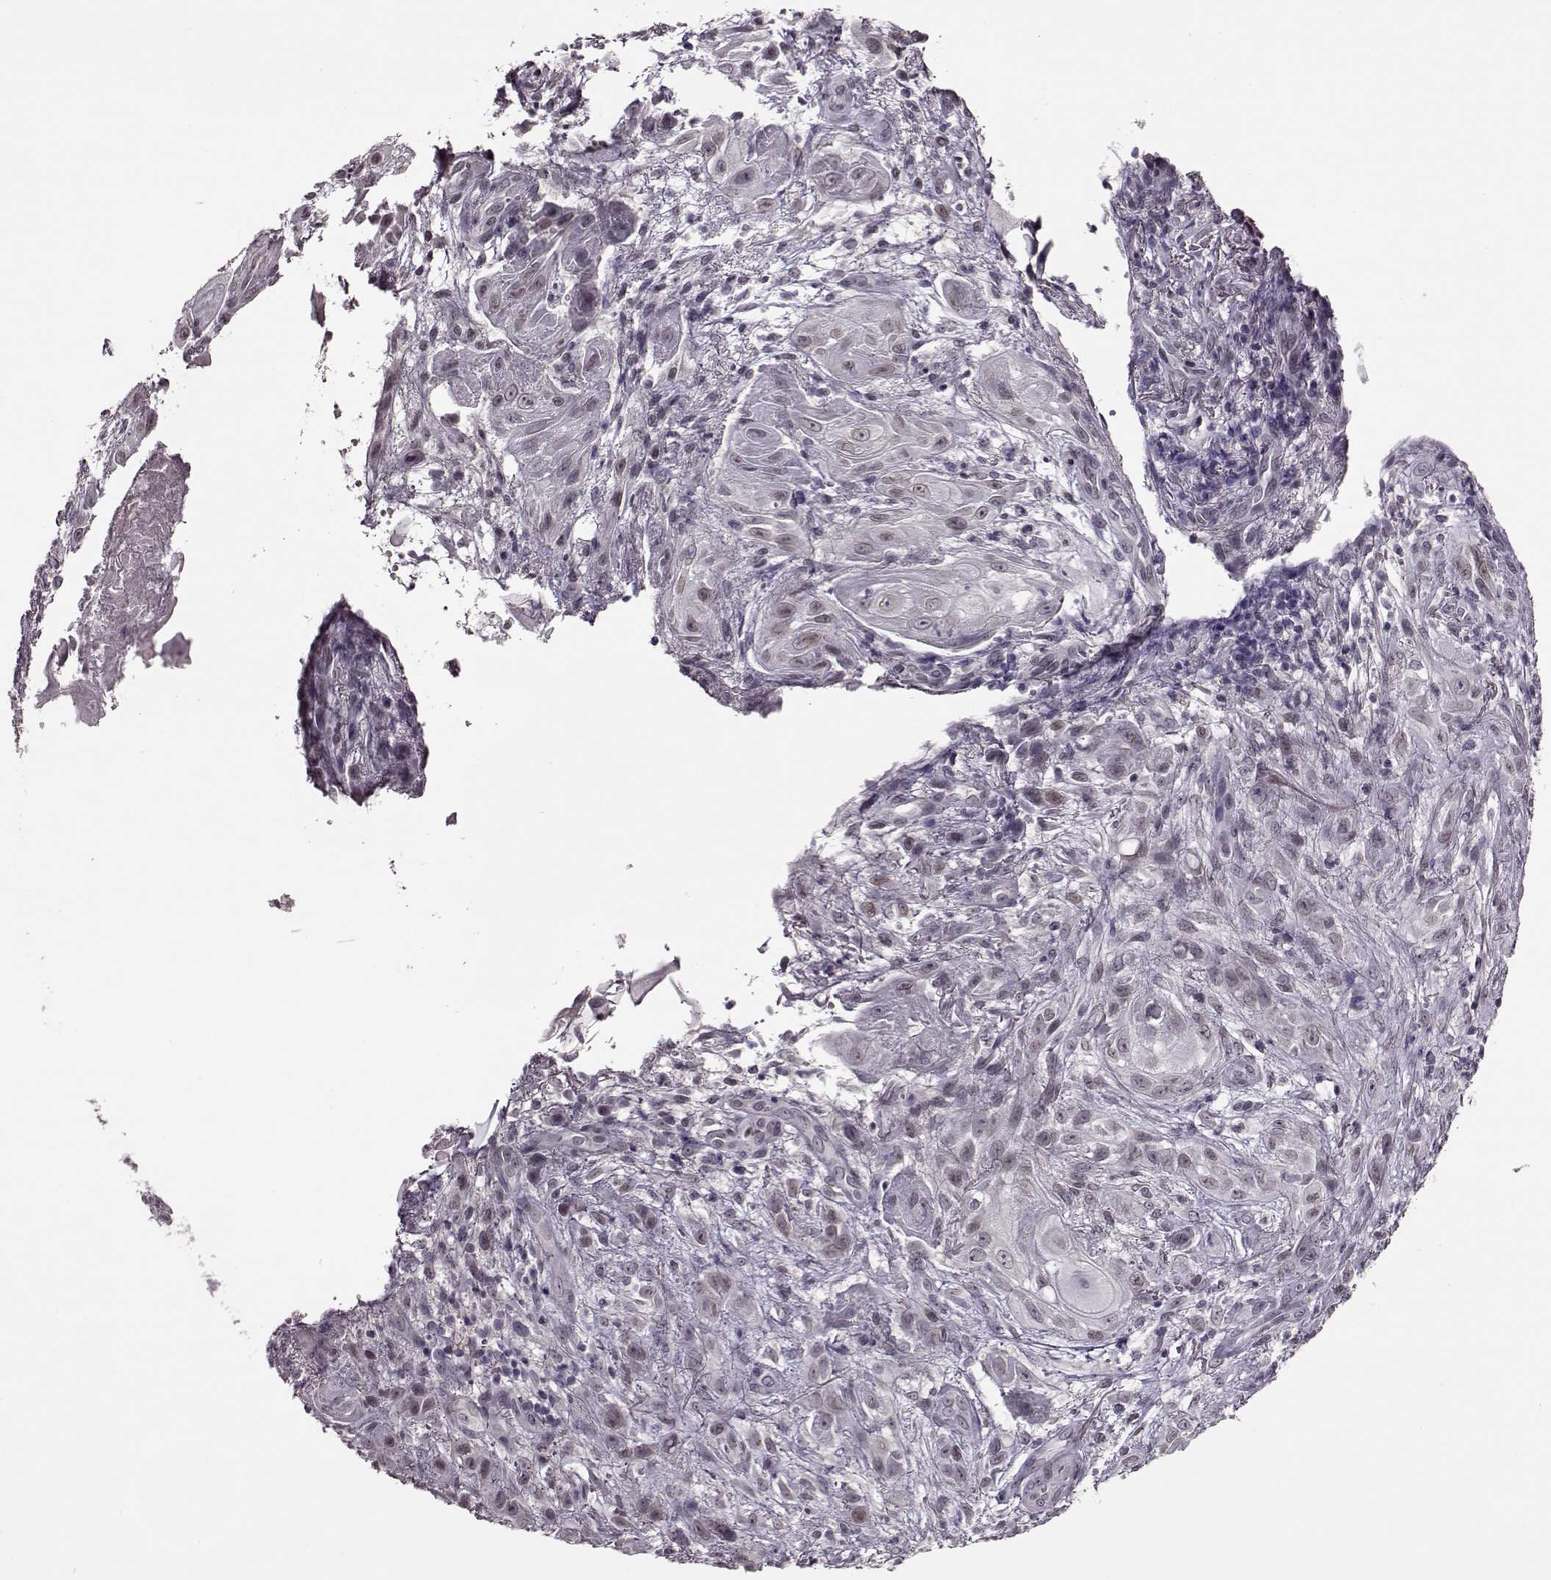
{"staining": {"intensity": "weak", "quantity": "<25%", "location": "nuclear"}, "tissue": "skin cancer", "cell_type": "Tumor cells", "image_type": "cancer", "snomed": [{"axis": "morphology", "description": "Squamous cell carcinoma, NOS"}, {"axis": "topography", "description": "Skin"}], "caption": "High power microscopy image of an IHC image of squamous cell carcinoma (skin), revealing no significant positivity in tumor cells. Nuclei are stained in blue.", "gene": "STX1B", "patient": {"sex": "male", "age": 62}}